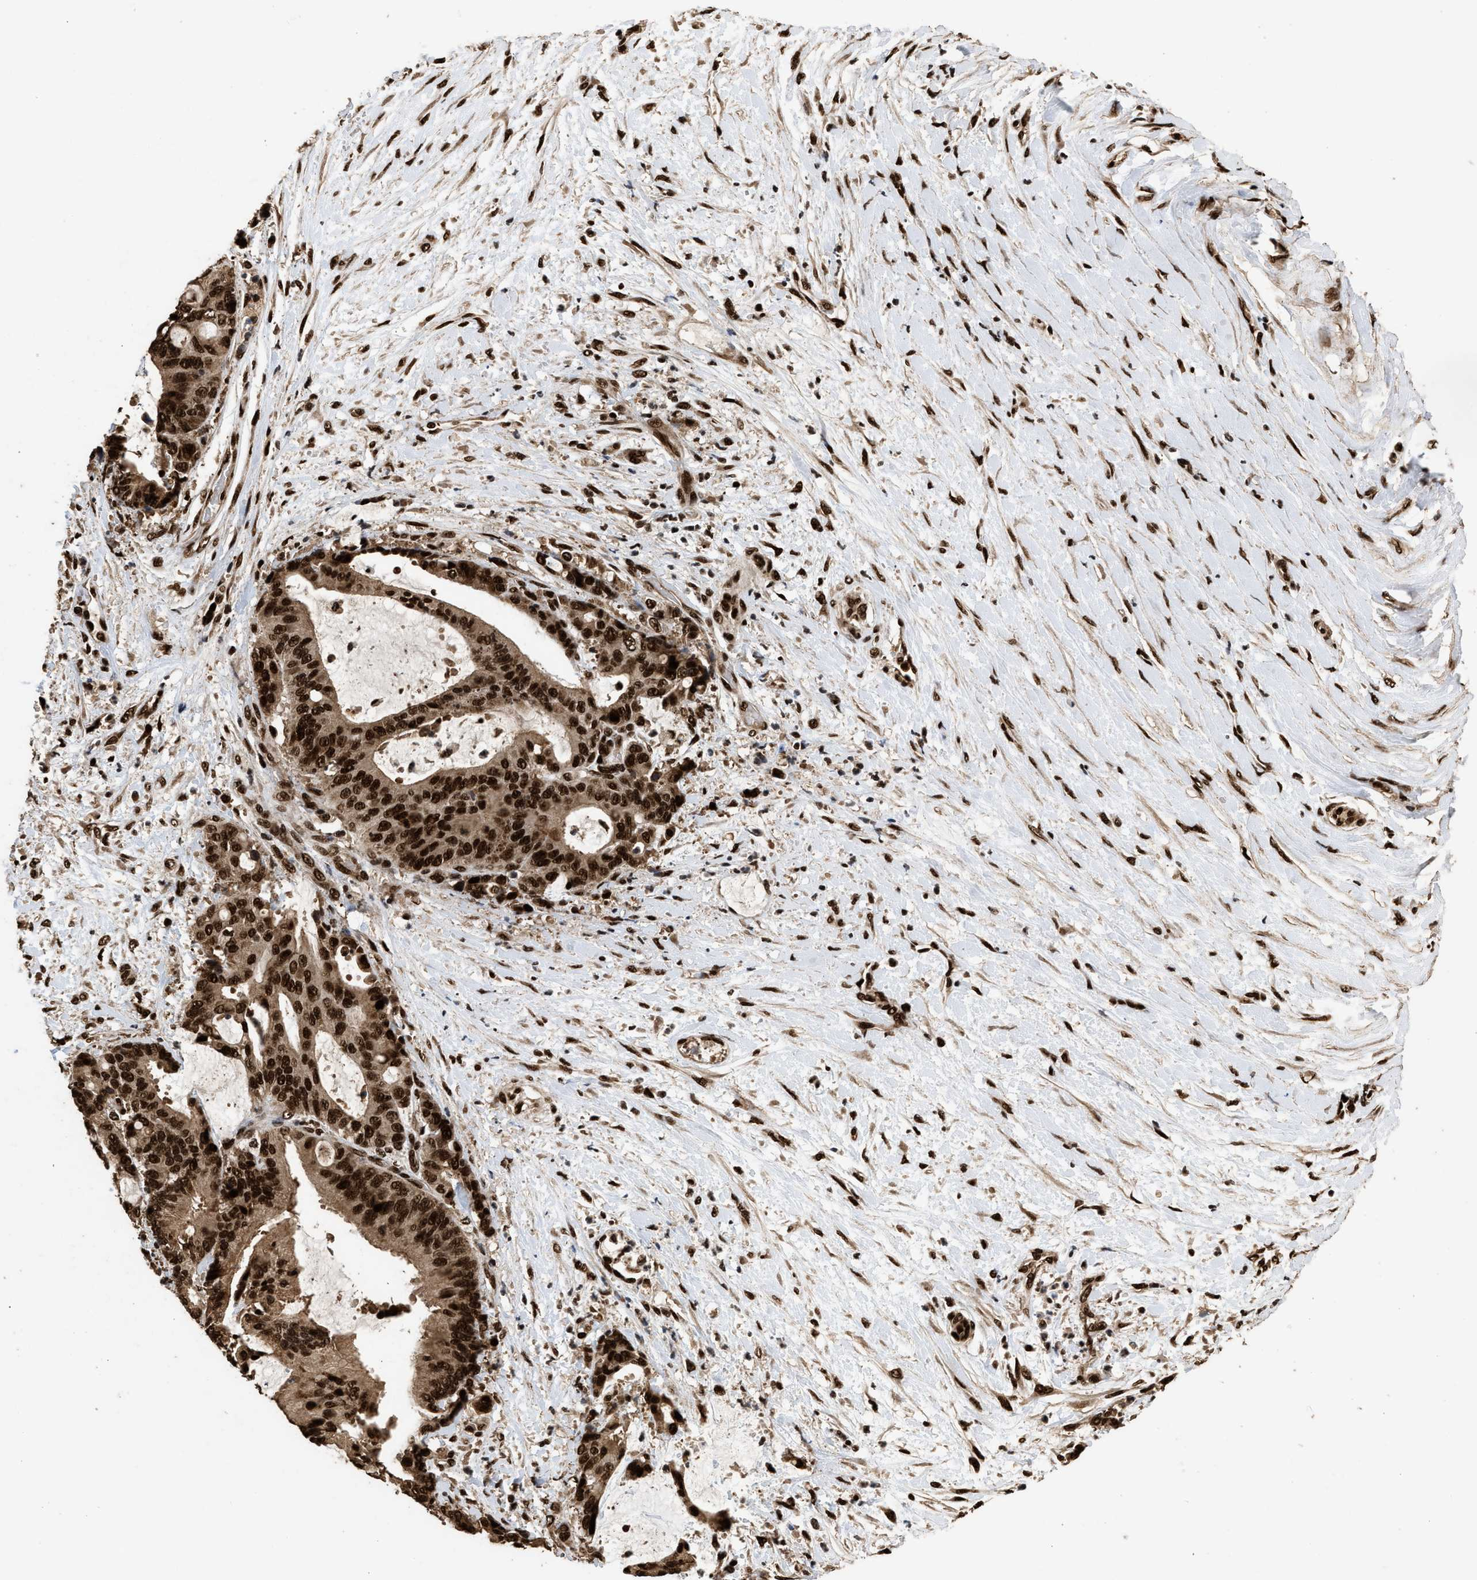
{"staining": {"intensity": "strong", "quantity": ">75%", "location": "cytoplasmic/membranous,nuclear"}, "tissue": "liver cancer", "cell_type": "Tumor cells", "image_type": "cancer", "snomed": [{"axis": "morphology", "description": "Normal tissue, NOS"}, {"axis": "morphology", "description": "Cholangiocarcinoma"}, {"axis": "topography", "description": "Liver"}, {"axis": "topography", "description": "Peripheral nerve tissue"}], "caption": "This photomicrograph reveals liver cancer (cholangiocarcinoma) stained with immunohistochemistry to label a protein in brown. The cytoplasmic/membranous and nuclear of tumor cells show strong positivity for the protein. Nuclei are counter-stained blue.", "gene": "PPP4R3B", "patient": {"sex": "female", "age": 73}}